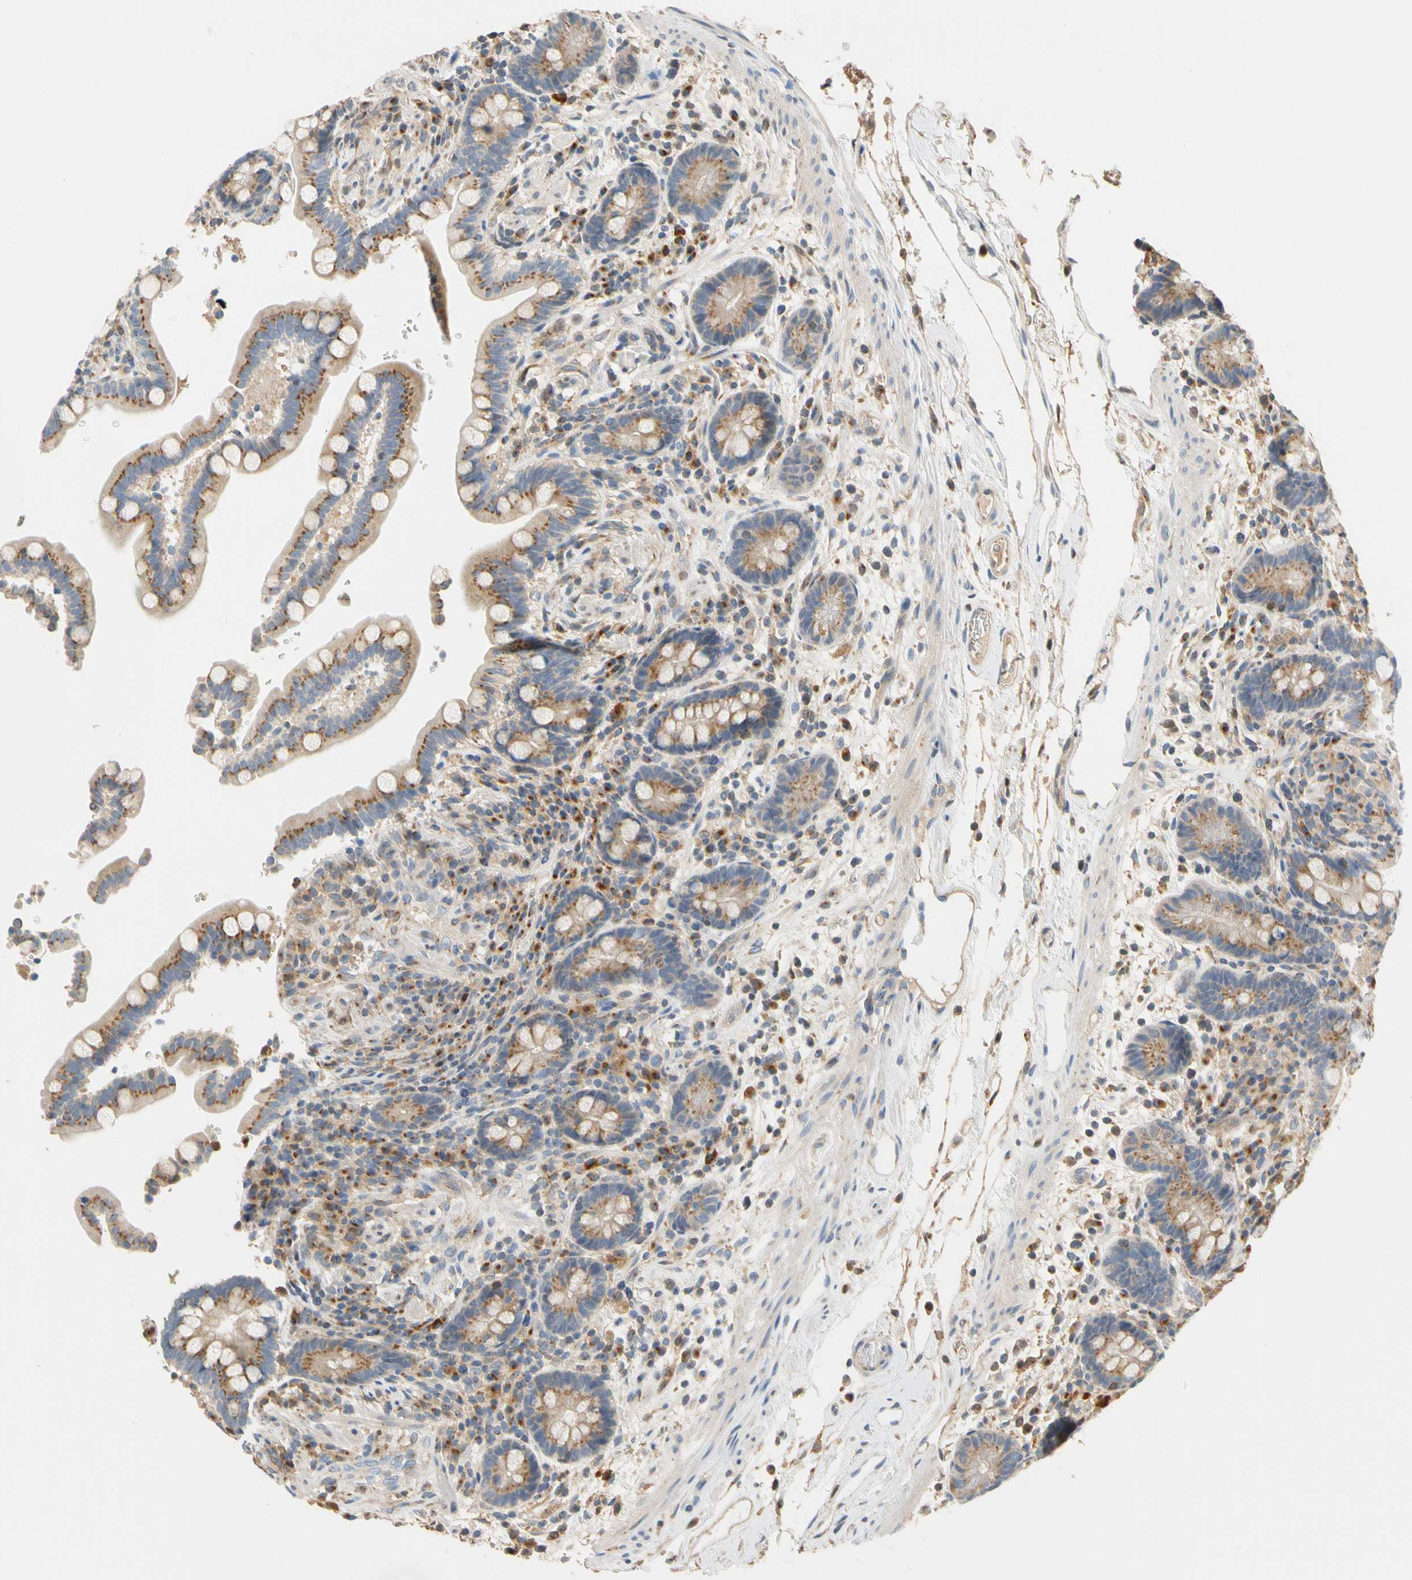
{"staining": {"intensity": "weak", "quantity": ">75%", "location": "cytoplasmic/membranous"}, "tissue": "colon", "cell_type": "Endothelial cells", "image_type": "normal", "snomed": [{"axis": "morphology", "description": "Normal tissue, NOS"}, {"axis": "topography", "description": "Colon"}], "caption": "An immunohistochemistry micrograph of benign tissue is shown. Protein staining in brown shows weak cytoplasmic/membranous positivity in colon within endothelial cells.", "gene": "GPSM2", "patient": {"sex": "male", "age": 73}}